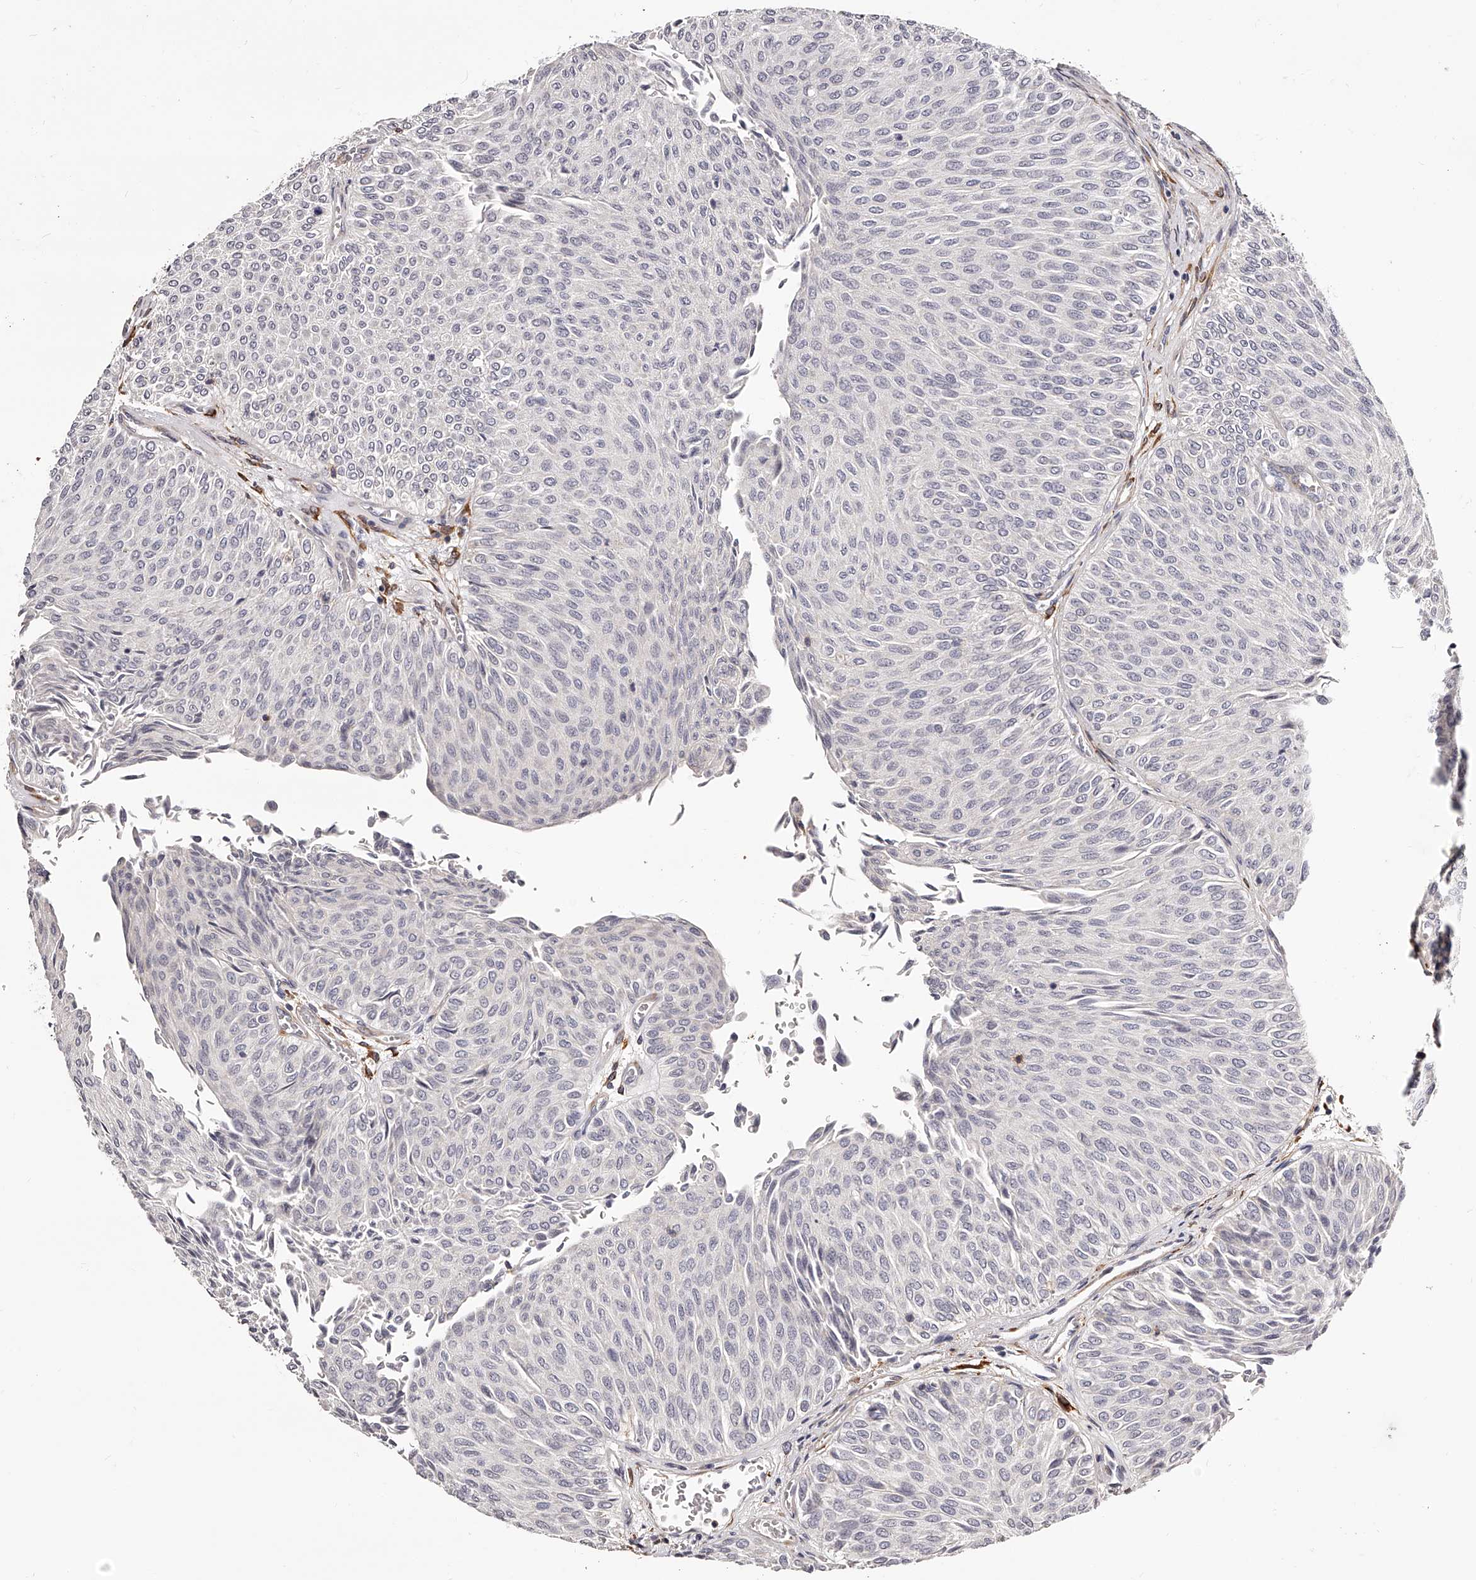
{"staining": {"intensity": "negative", "quantity": "none", "location": "none"}, "tissue": "urothelial cancer", "cell_type": "Tumor cells", "image_type": "cancer", "snomed": [{"axis": "morphology", "description": "Urothelial carcinoma, Low grade"}, {"axis": "topography", "description": "Urinary bladder"}], "caption": "An immunohistochemistry photomicrograph of urothelial carcinoma (low-grade) is shown. There is no staining in tumor cells of urothelial carcinoma (low-grade).", "gene": "CD82", "patient": {"sex": "male", "age": 78}}